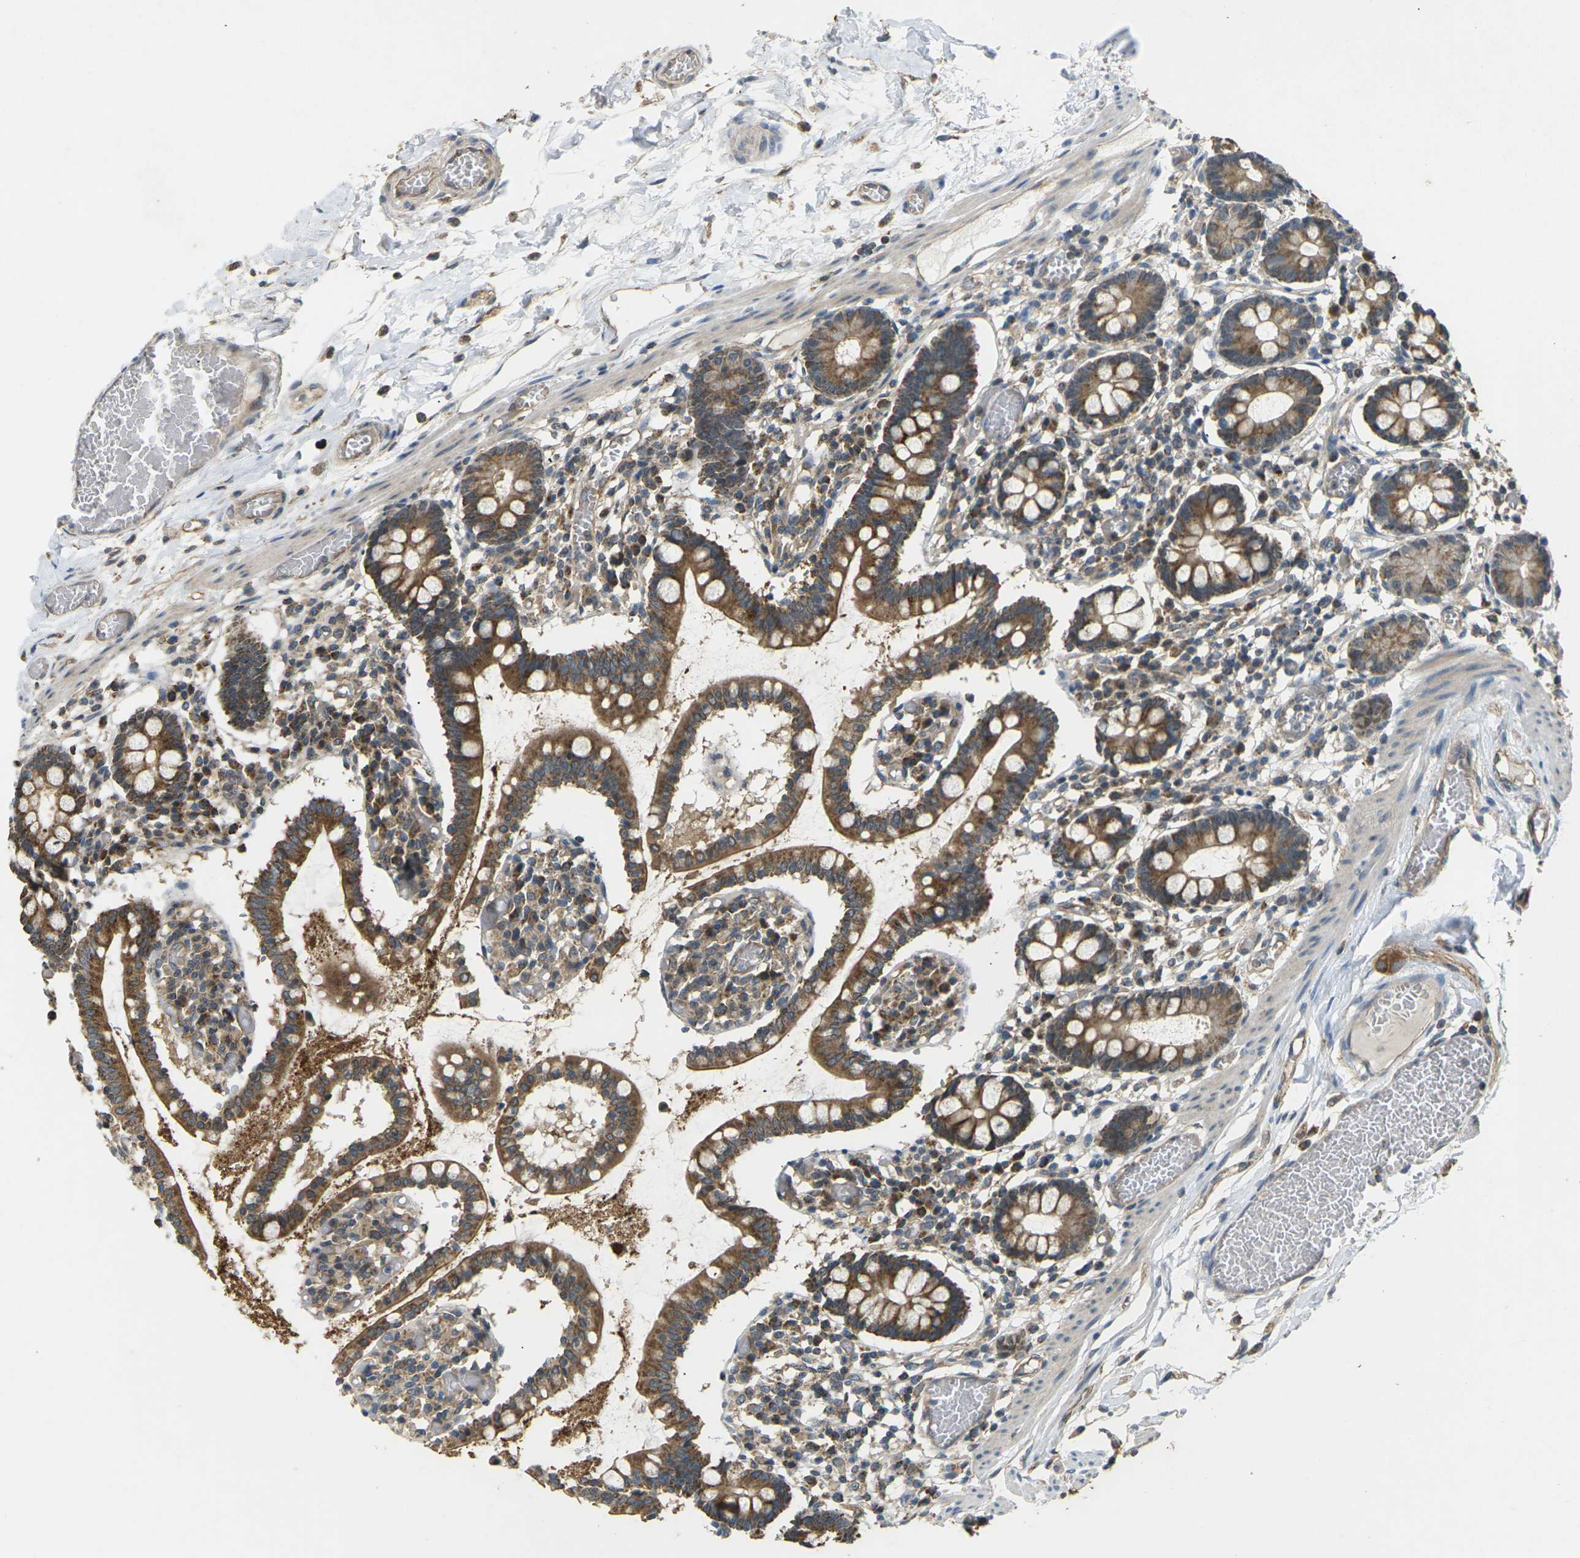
{"staining": {"intensity": "strong", "quantity": ">75%", "location": "cytoplasmic/membranous"}, "tissue": "small intestine", "cell_type": "Glandular cells", "image_type": "normal", "snomed": [{"axis": "morphology", "description": "Normal tissue, NOS"}, {"axis": "topography", "description": "Small intestine"}], "caption": "Immunohistochemistry image of benign human small intestine stained for a protein (brown), which reveals high levels of strong cytoplasmic/membranous staining in approximately >75% of glandular cells.", "gene": "KSR1", "patient": {"sex": "female", "age": 61}}